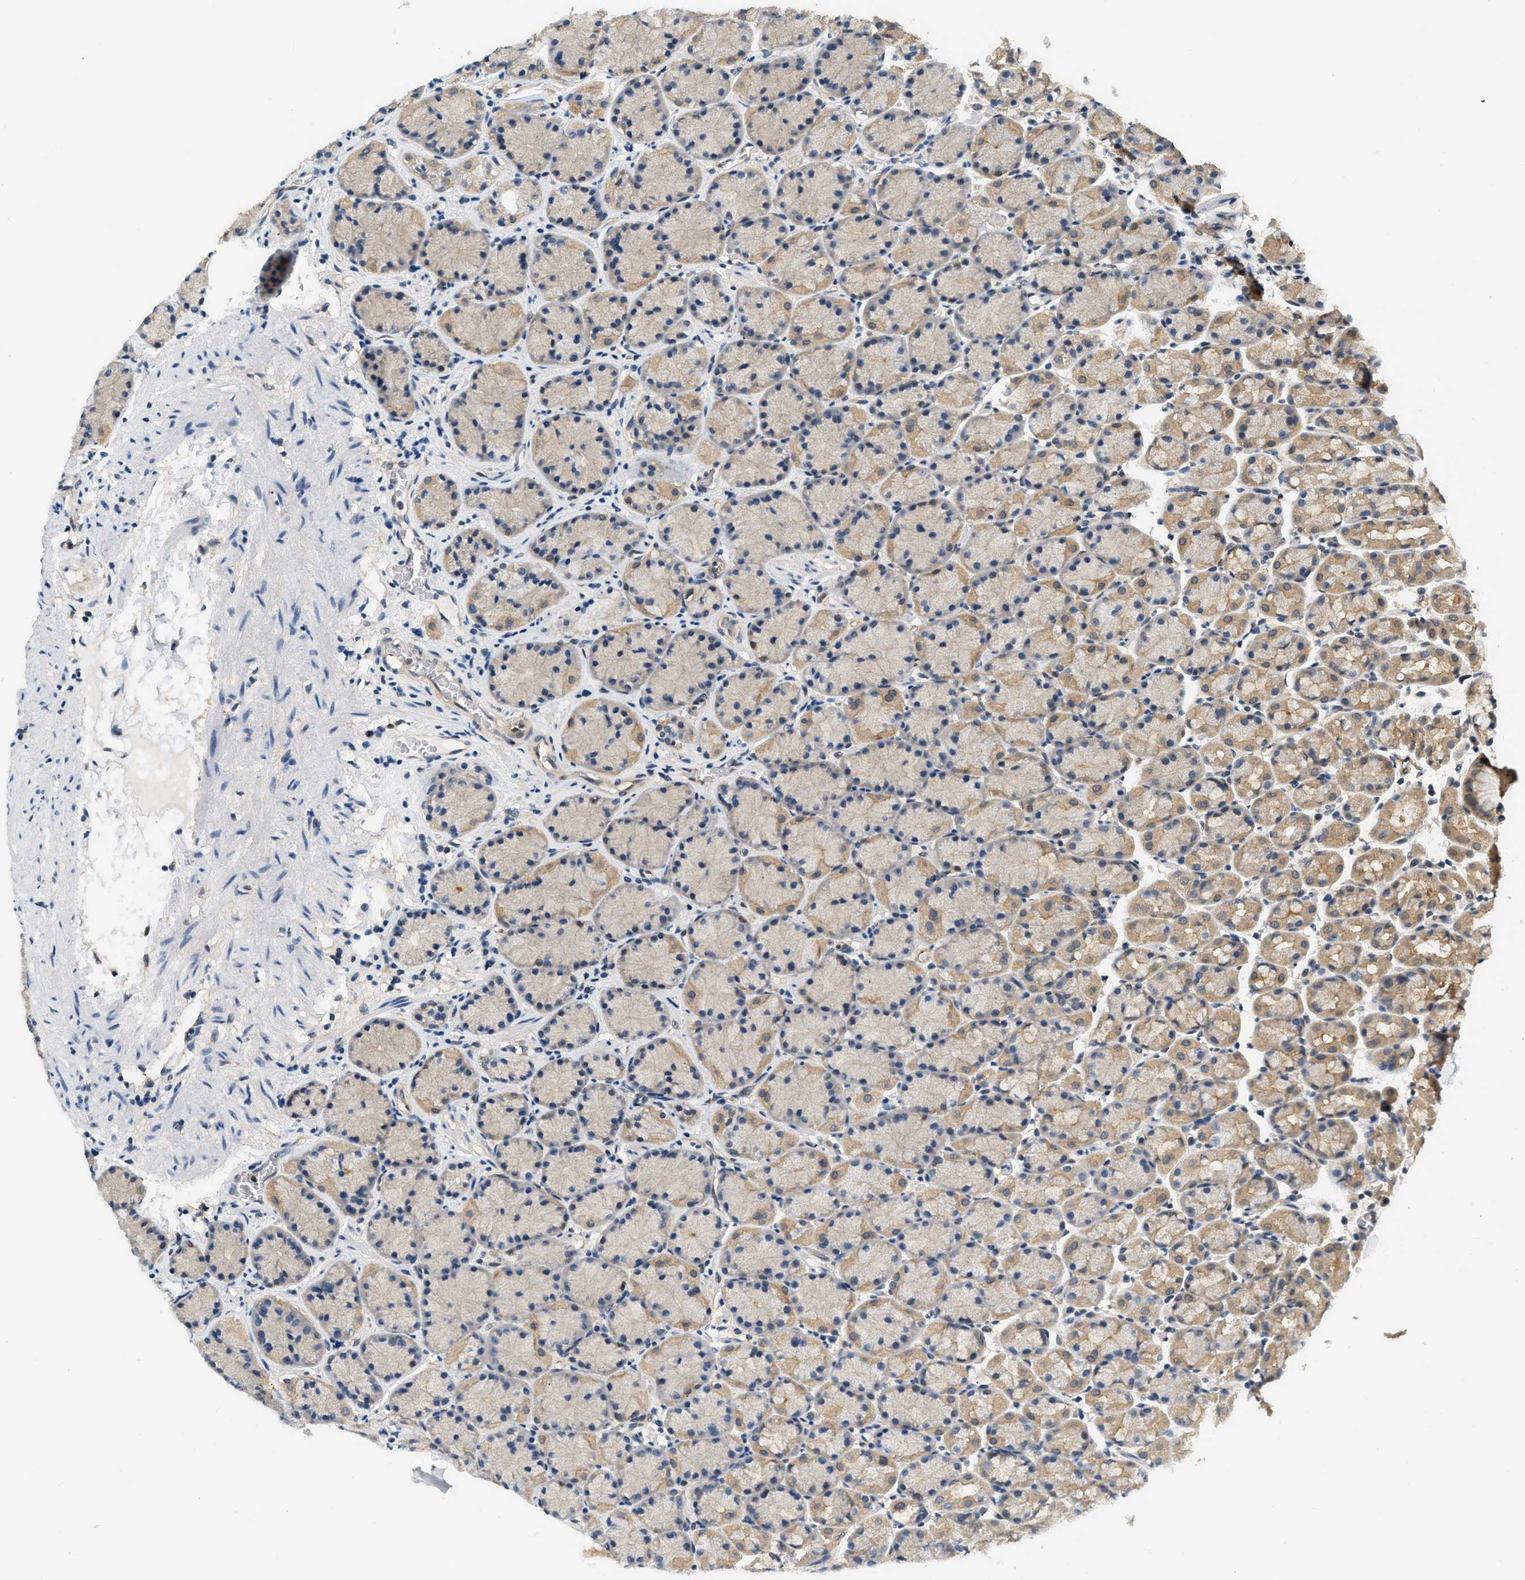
{"staining": {"intensity": "moderate", "quantity": "25%-75%", "location": "cytoplasmic/membranous"}, "tissue": "stomach", "cell_type": "Glandular cells", "image_type": "normal", "snomed": [{"axis": "morphology", "description": "Normal tissue, NOS"}, {"axis": "topography", "description": "Stomach"}], "caption": "Unremarkable stomach reveals moderate cytoplasmic/membranous positivity in approximately 25%-75% of glandular cells.", "gene": "EIF4EBP2", "patient": {"sex": "male", "age": 42}}